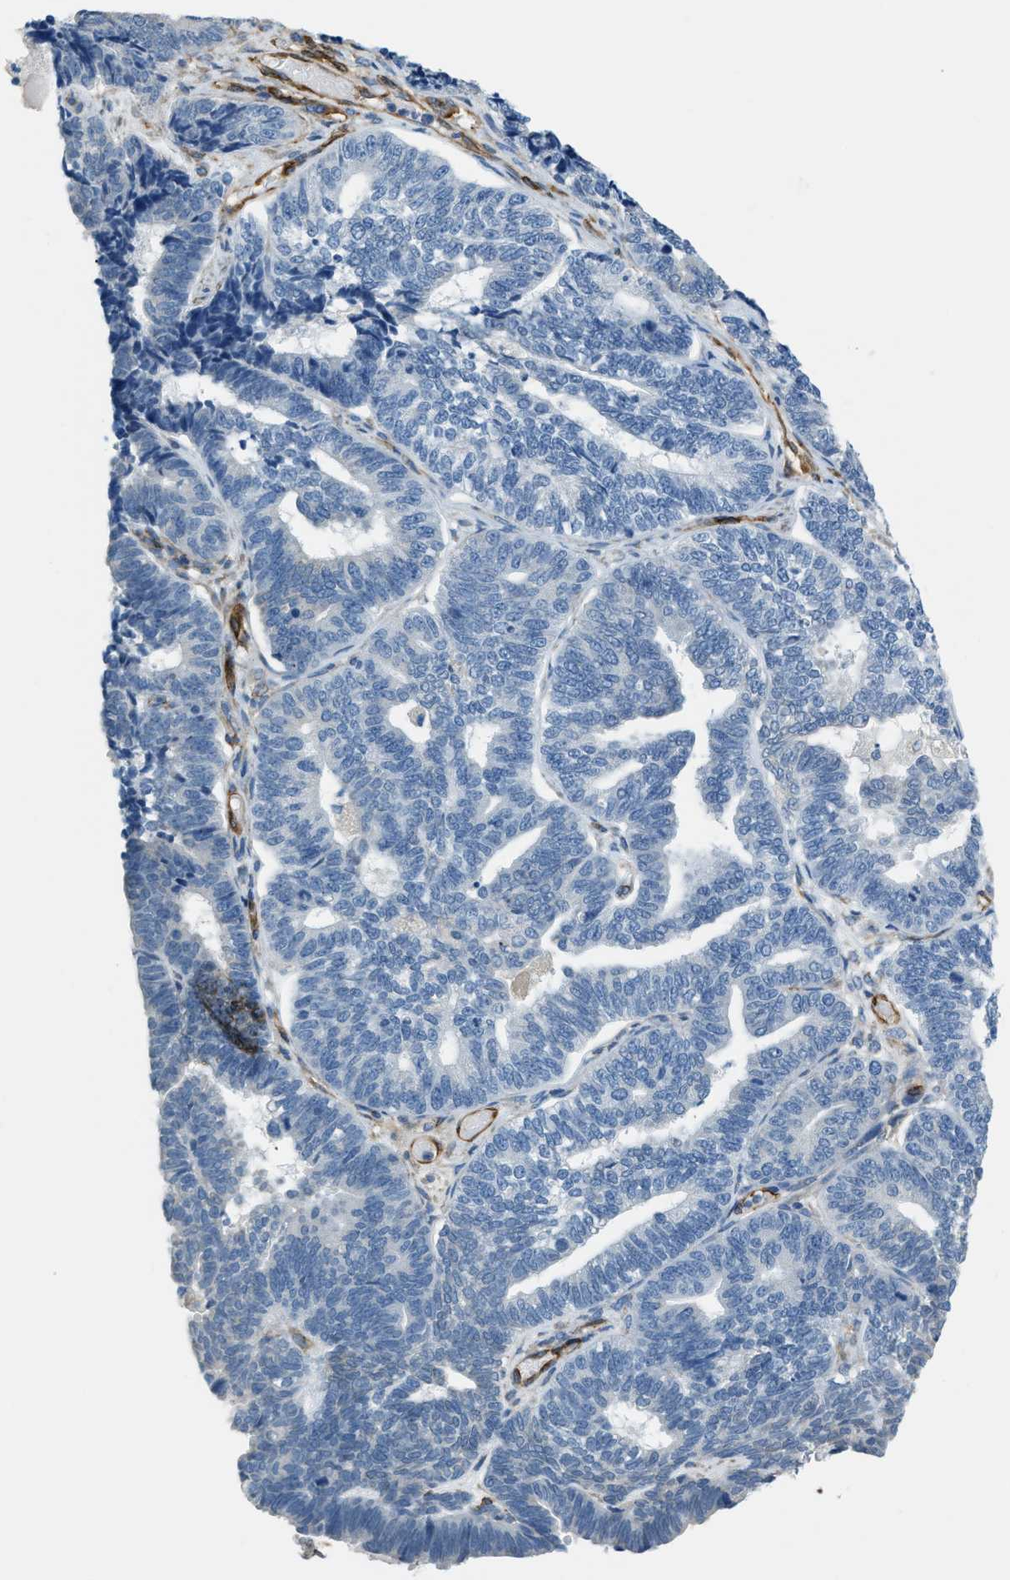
{"staining": {"intensity": "negative", "quantity": "none", "location": "none"}, "tissue": "endometrial cancer", "cell_type": "Tumor cells", "image_type": "cancer", "snomed": [{"axis": "morphology", "description": "Adenocarcinoma, NOS"}, {"axis": "topography", "description": "Endometrium"}], "caption": "Endometrial adenocarcinoma was stained to show a protein in brown. There is no significant staining in tumor cells.", "gene": "TMEM43", "patient": {"sex": "female", "age": 70}}